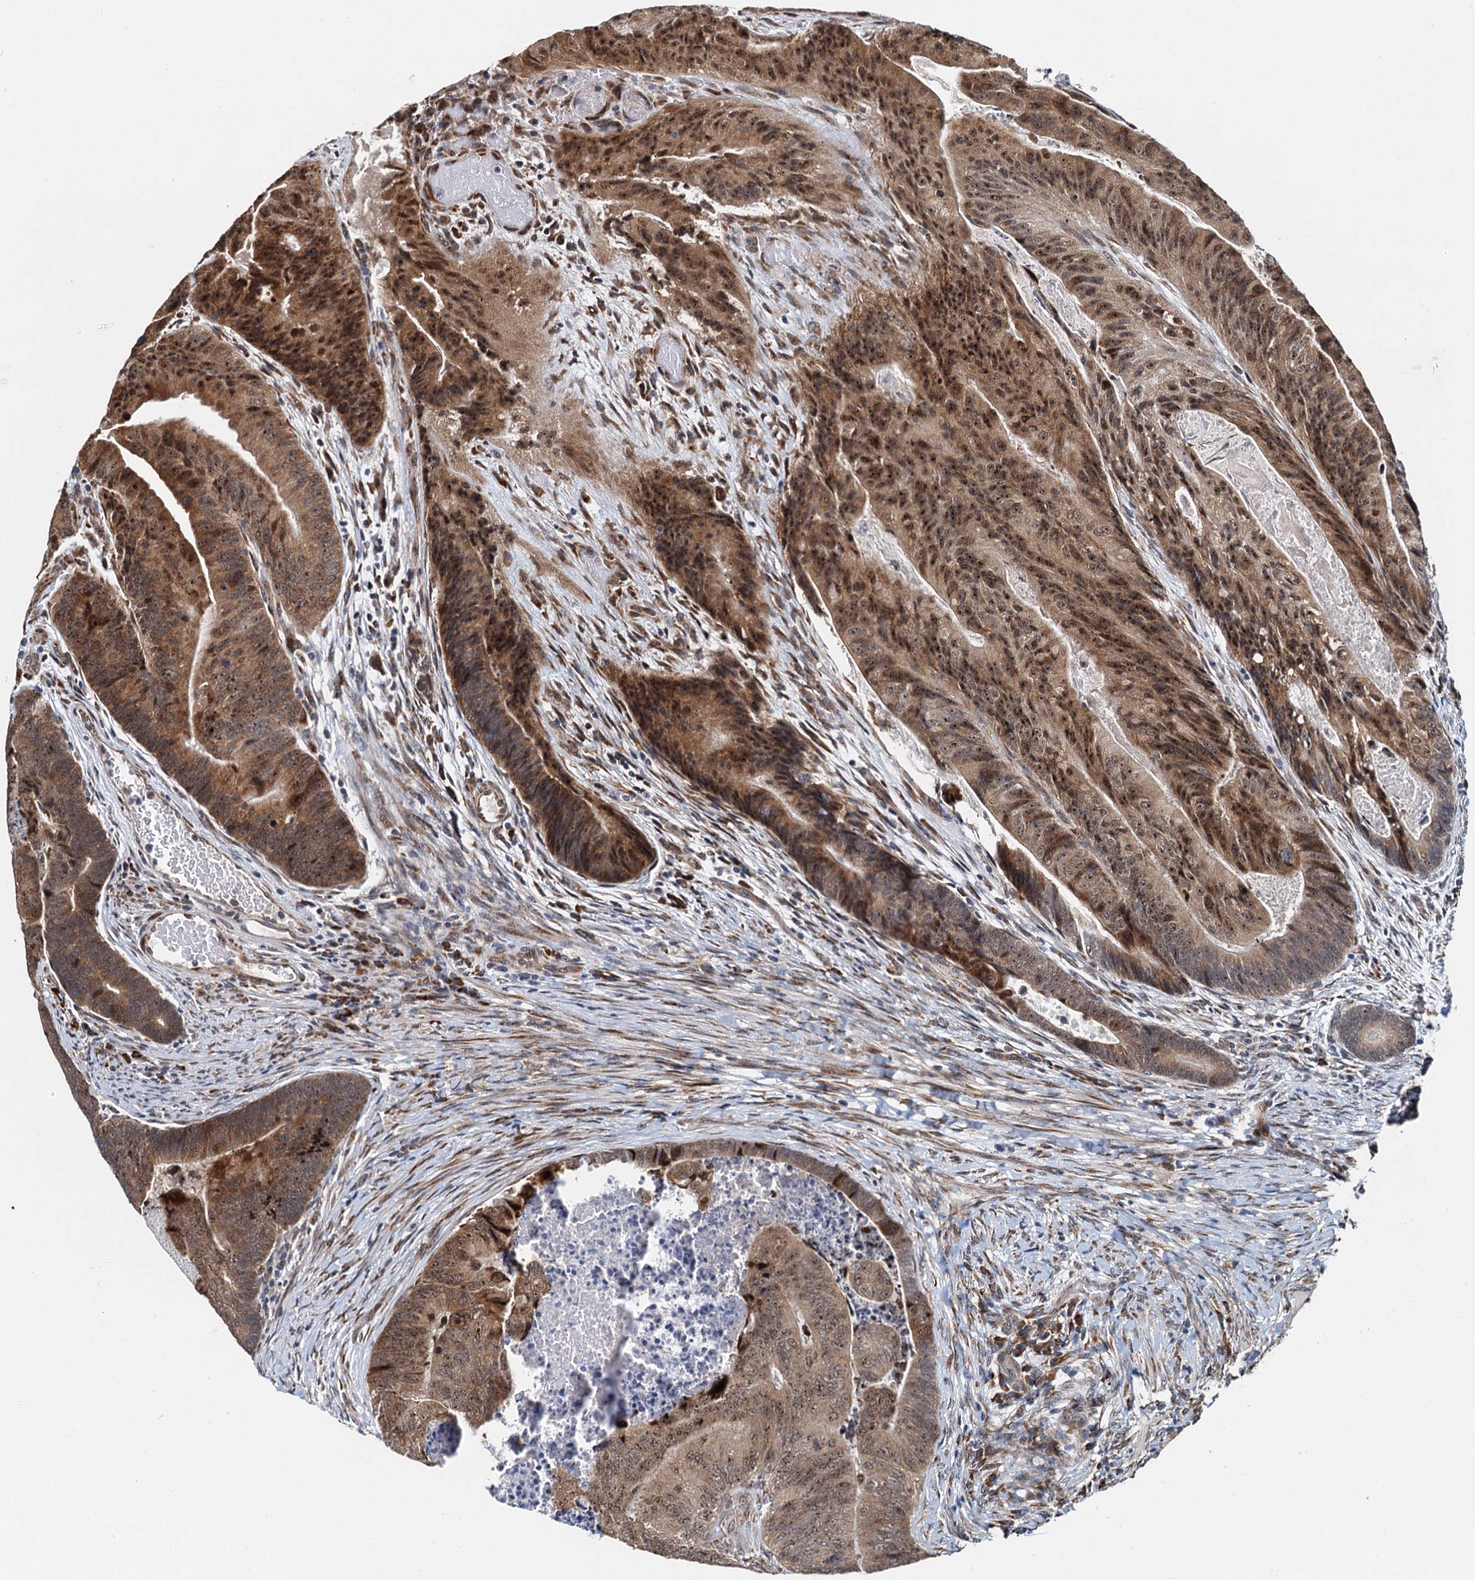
{"staining": {"intensity": "moderate", "quantity": ">75%", "location": "cytoplasmic/membranous,nuclear"}, "tissue": "colorectal cancer", "cell_type": "Tumor cells", "image_type": "cancer", "snomed": [{"axis": "morphology", "description": "Adenocarcinoma, NOS"}, {"axis": "topography", "description": "Colon"}], "caption": "Immunohistochemistry (IHC) of colorectal adenocarcinoma exhibits medium levels of moderate cytoplasmic/membranous and nuclear positivity in about >75% of tumor cells.", "gene": "DNAJC21", "patient": {"sex": "female", "age": 67}}